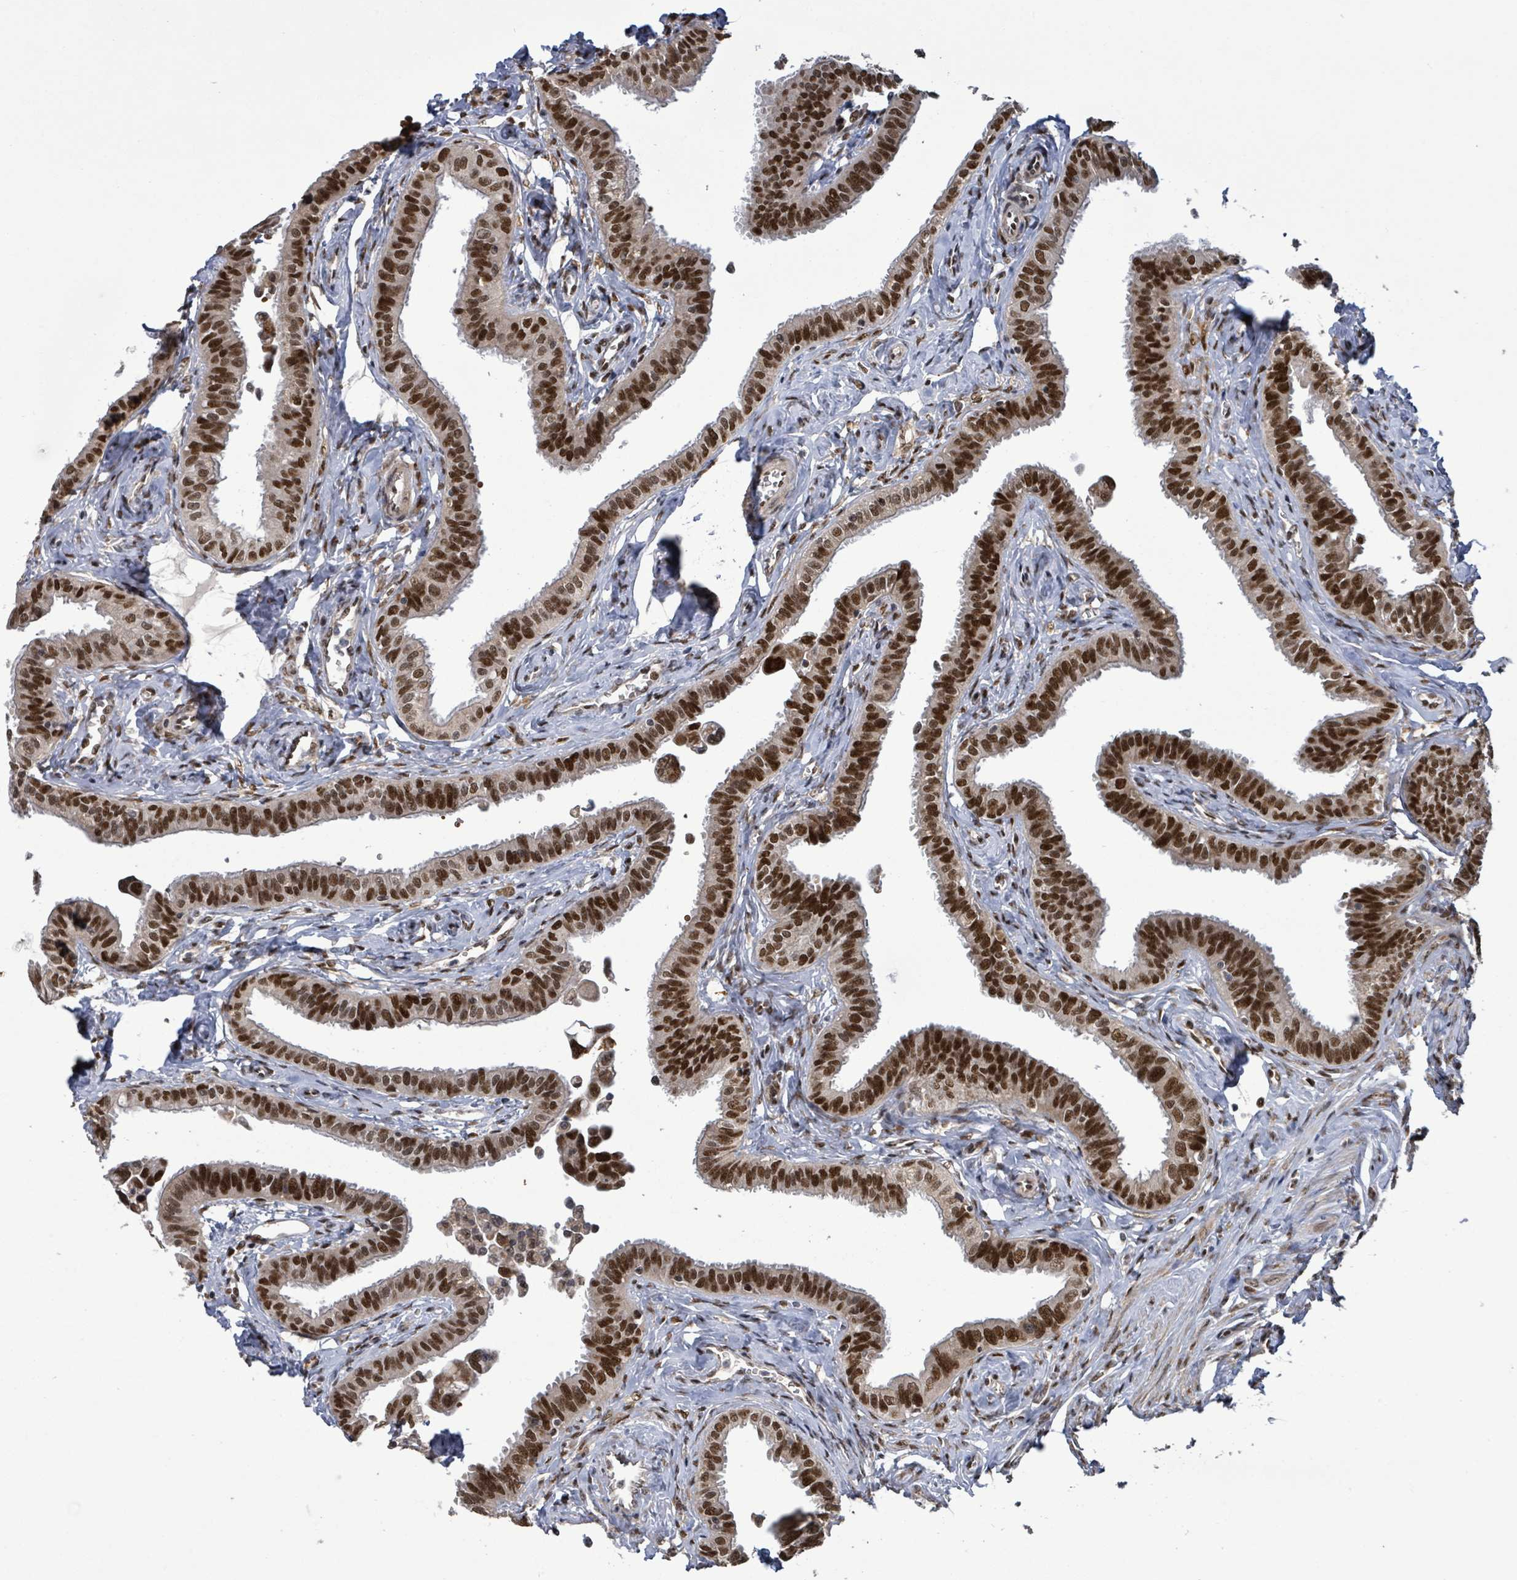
{"staining": {"intensity": "strong", "quantity": ">75%", "location": "nuclear"}, "tissue": "fallopian tube", "cell_type": "Glandular cells", "image_type": "normal", "snomed": [{"axis": "morphology", "description": "Normal tissue, NOS"}, {"axis": "morphology", "description": "Carcinoma, NOS"}, {"axis": "topography", "description": "Fallopian tube"}, {"axis": "topography", "description": "Ovary"}], "caption": "Immunohistochemistry (IHC) (DAB) staining of benign fallopian tube exhibits strong nuclear protein positivity in about >75% of glandular cells.", "gene": "PATZ1", "patient": {"sex": "female", "age": 59}}